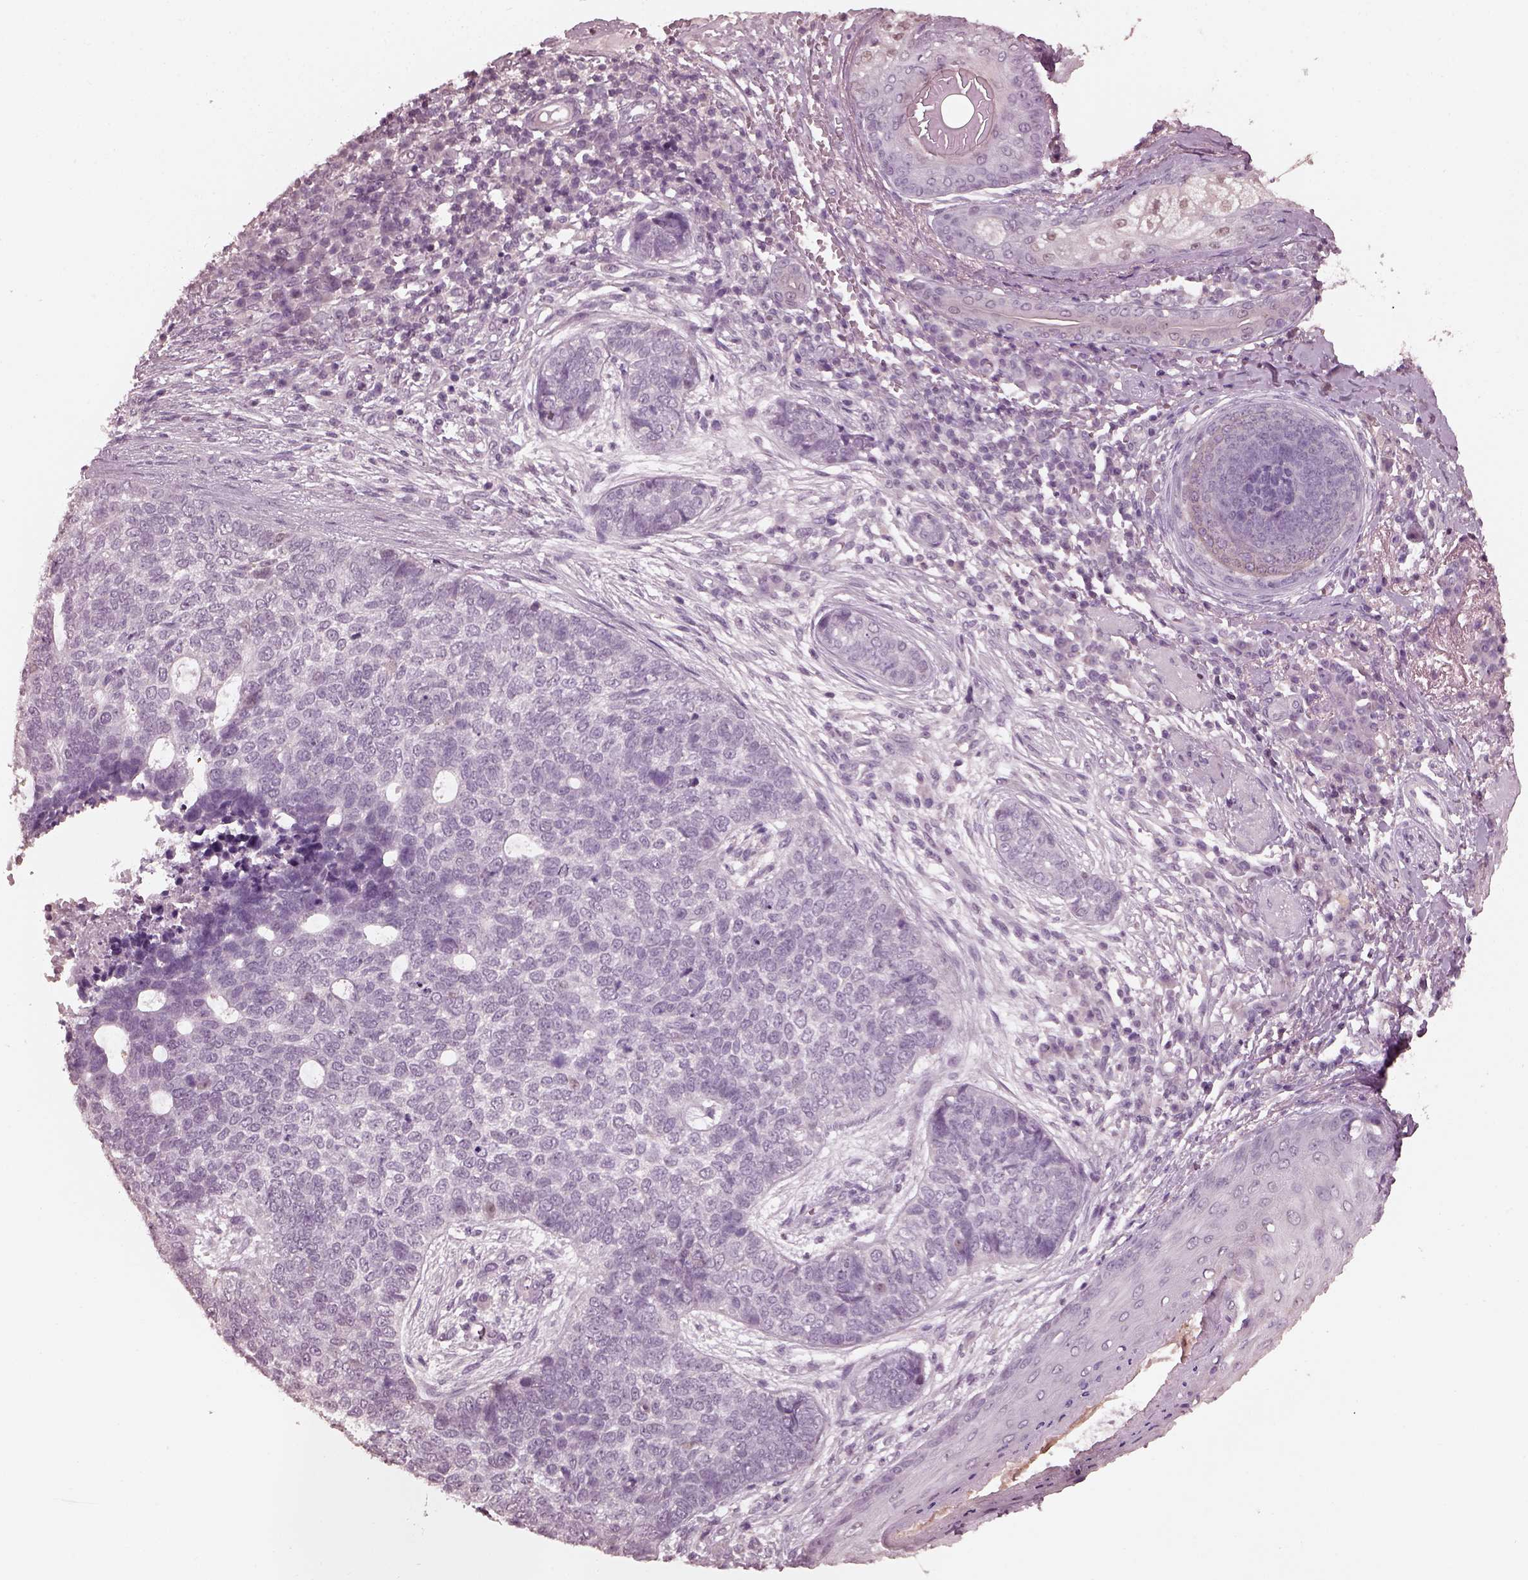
{"staining": {"intensity": "negative", "quantity": "none", "location": "none"}, "tissue": "skin cancer", "cell_type": "Tumor cells", "image_type": "cancer", "snomed": [{"axis": "morphology", "description": "Basal cell carcinoma"}, {"axis": "topography", "description": "Skin"}], "caption": "Human skin cancer (basal cell carcinoma) stained for a protein using IHC displays no positivity in tumor cells.", "gene": "TSKS", "patient": {"sex": "female", "age": 69}}